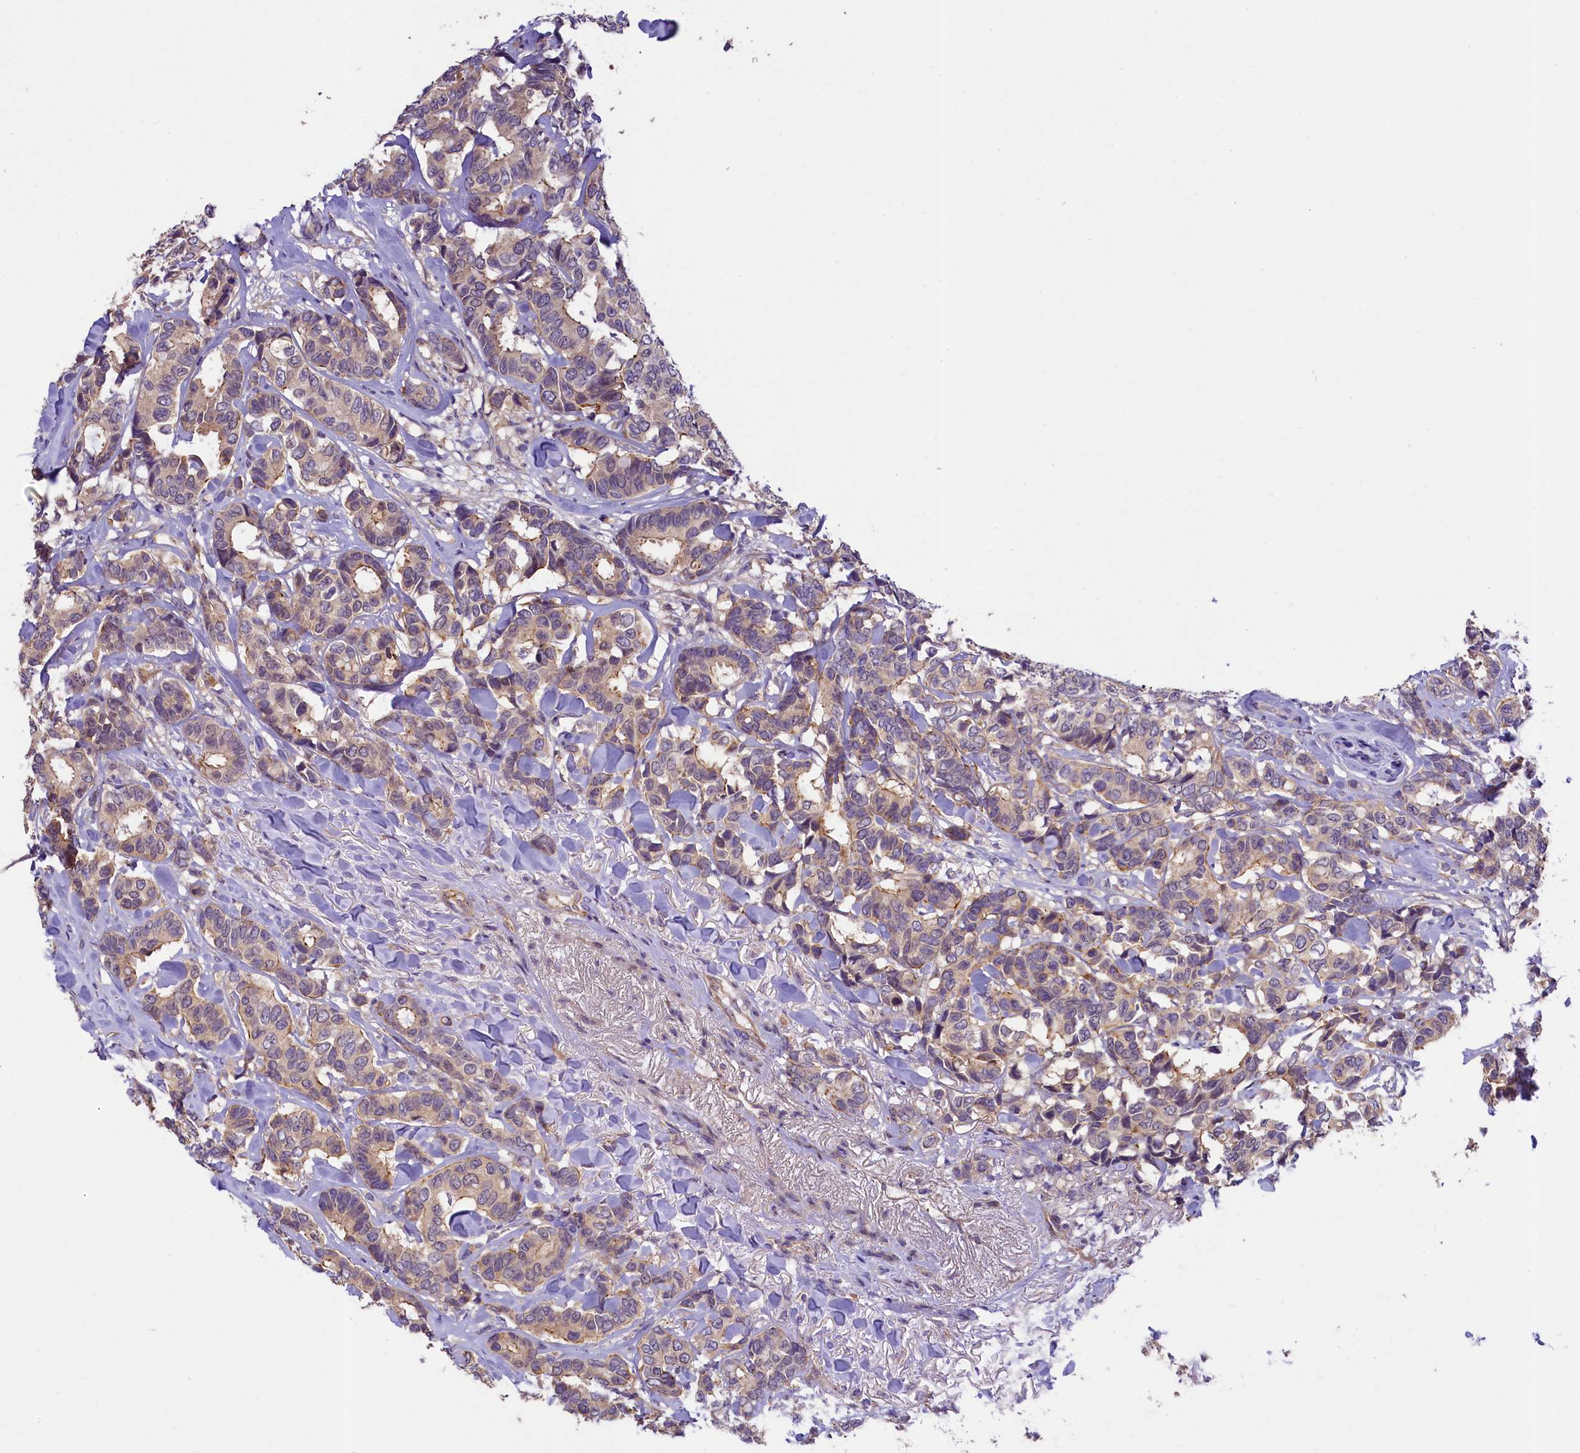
{"staining": {"intensity": "weak", "quantity": ">75%", "location": "cytoplasmic/membranous"}, "tissue": "breast cancer", "cell_type": "Tumor cells", "image_type": "cancer", "snomed": [{"axis": "morphology", "description": "Duct carcinoma"}, {"axis": "topography", "description": "Breast"}], "caption": "Immunohistochemistry histopathology image of invasive ductal carcinoma (breast) stained for a protein (brown), which exhibits low levels of weak cytoplasmic/membranous positivity in approximately >75% of tumor cells.", "gene": "UBXN6", "patient": {"sex": "female", "age": 87}}